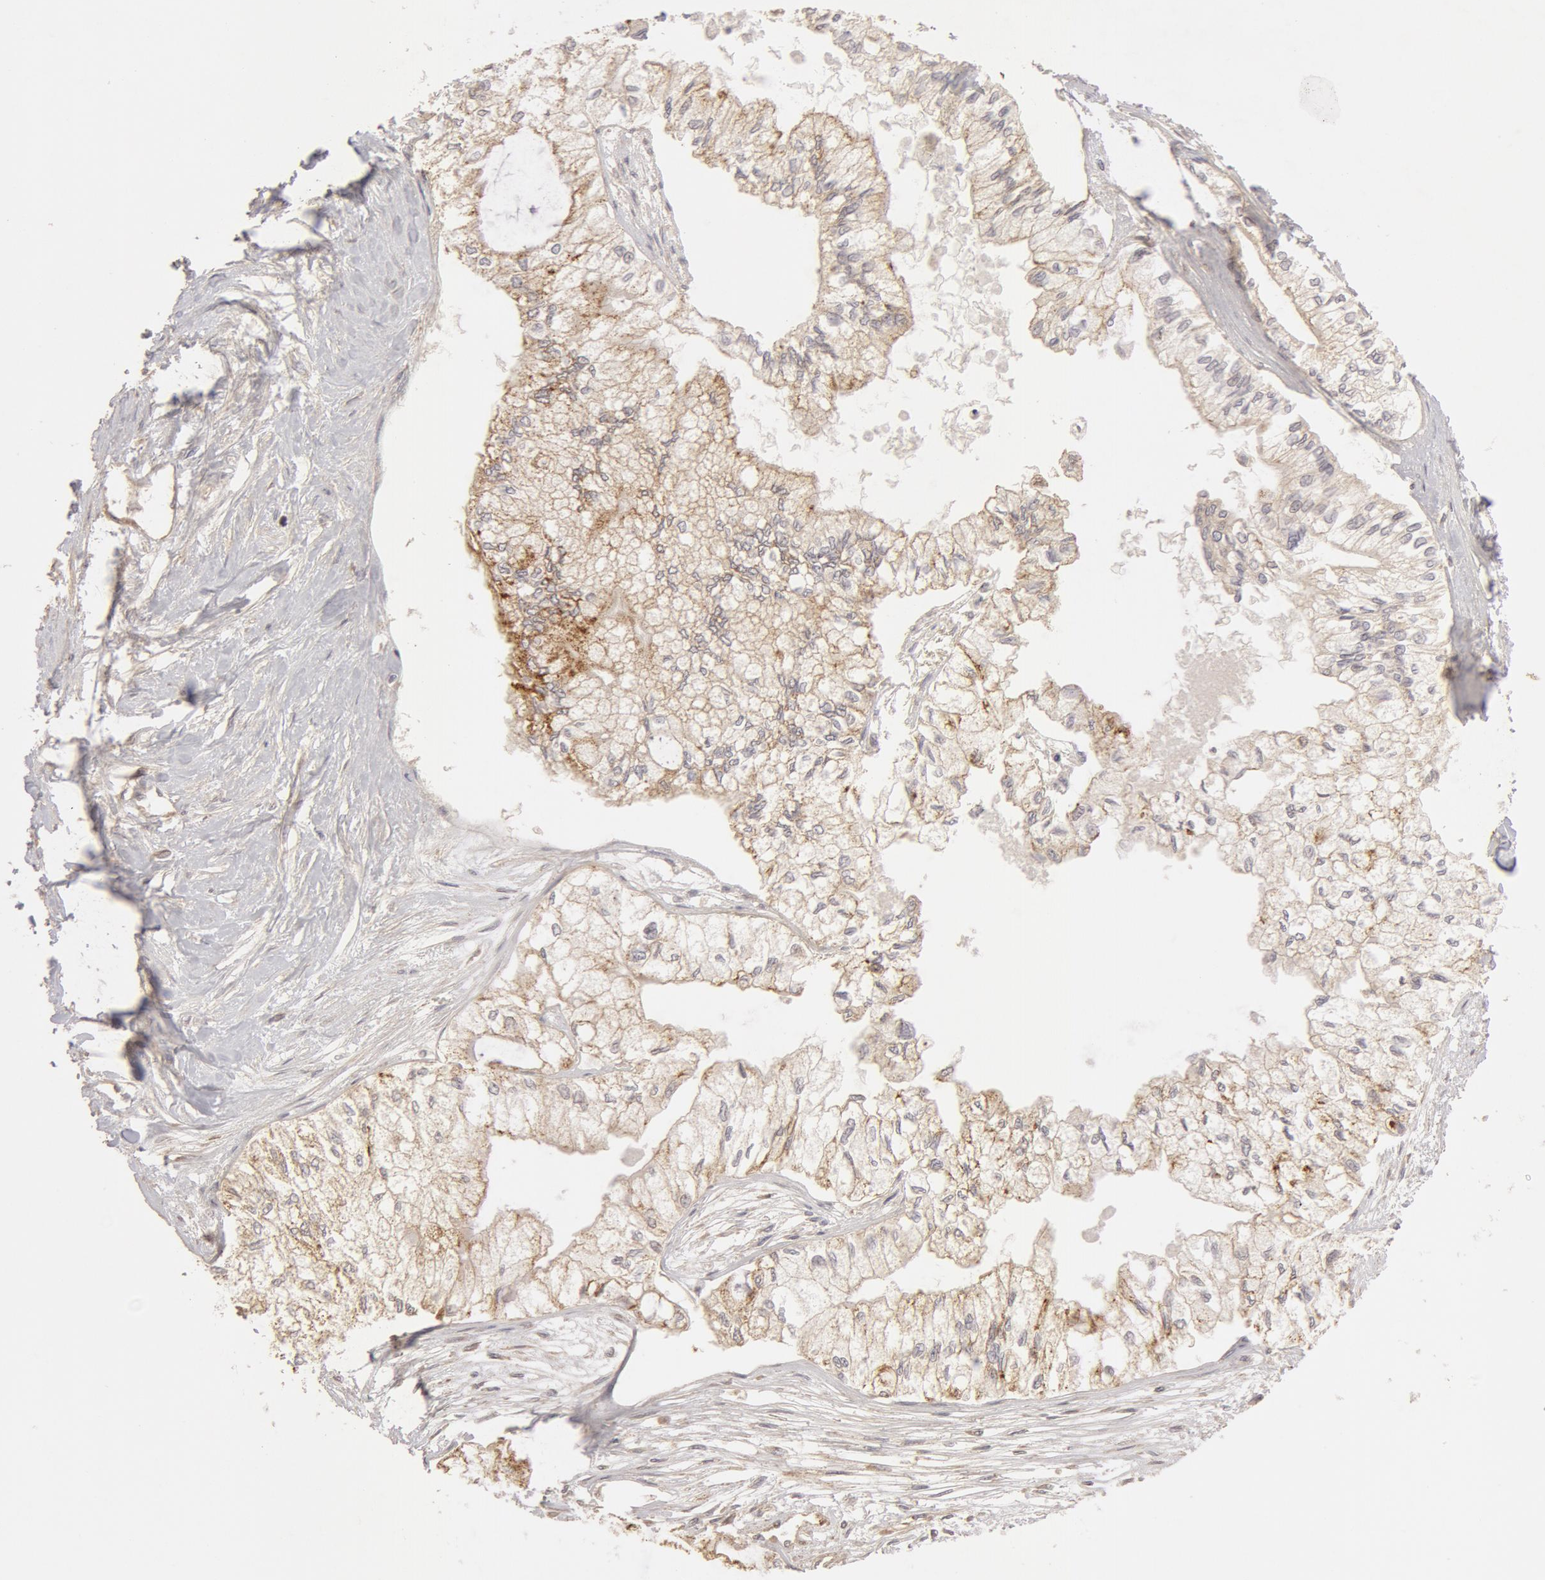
{"staining": {"intensity": "weak", "quantity": "25%-75%", "location": "cytoplasmic/membranous"}, "tissue": "pancreatic cancer", "cell_type": "Tumor cells", "image_type": "cancer", "snomed": [{"axis": "morphology", "description": "Adenocarcinoma, NOS"}, {"axis": "topography", "description": "Pancreas"}], "caption": "DAB immunohistochemical staining of human pancreatic cancer (adenocarcinoma) exhibits weak cytoplasmic/membranous protein positivity in approximately 25%-75% of tumor cells. (DAB (3,3'-diaminobenzidine) IHC, brown staining for protein, blue staining for nuclei).", "gene": "ADPRH", "patient": {"sex": "male", "age": 79}}